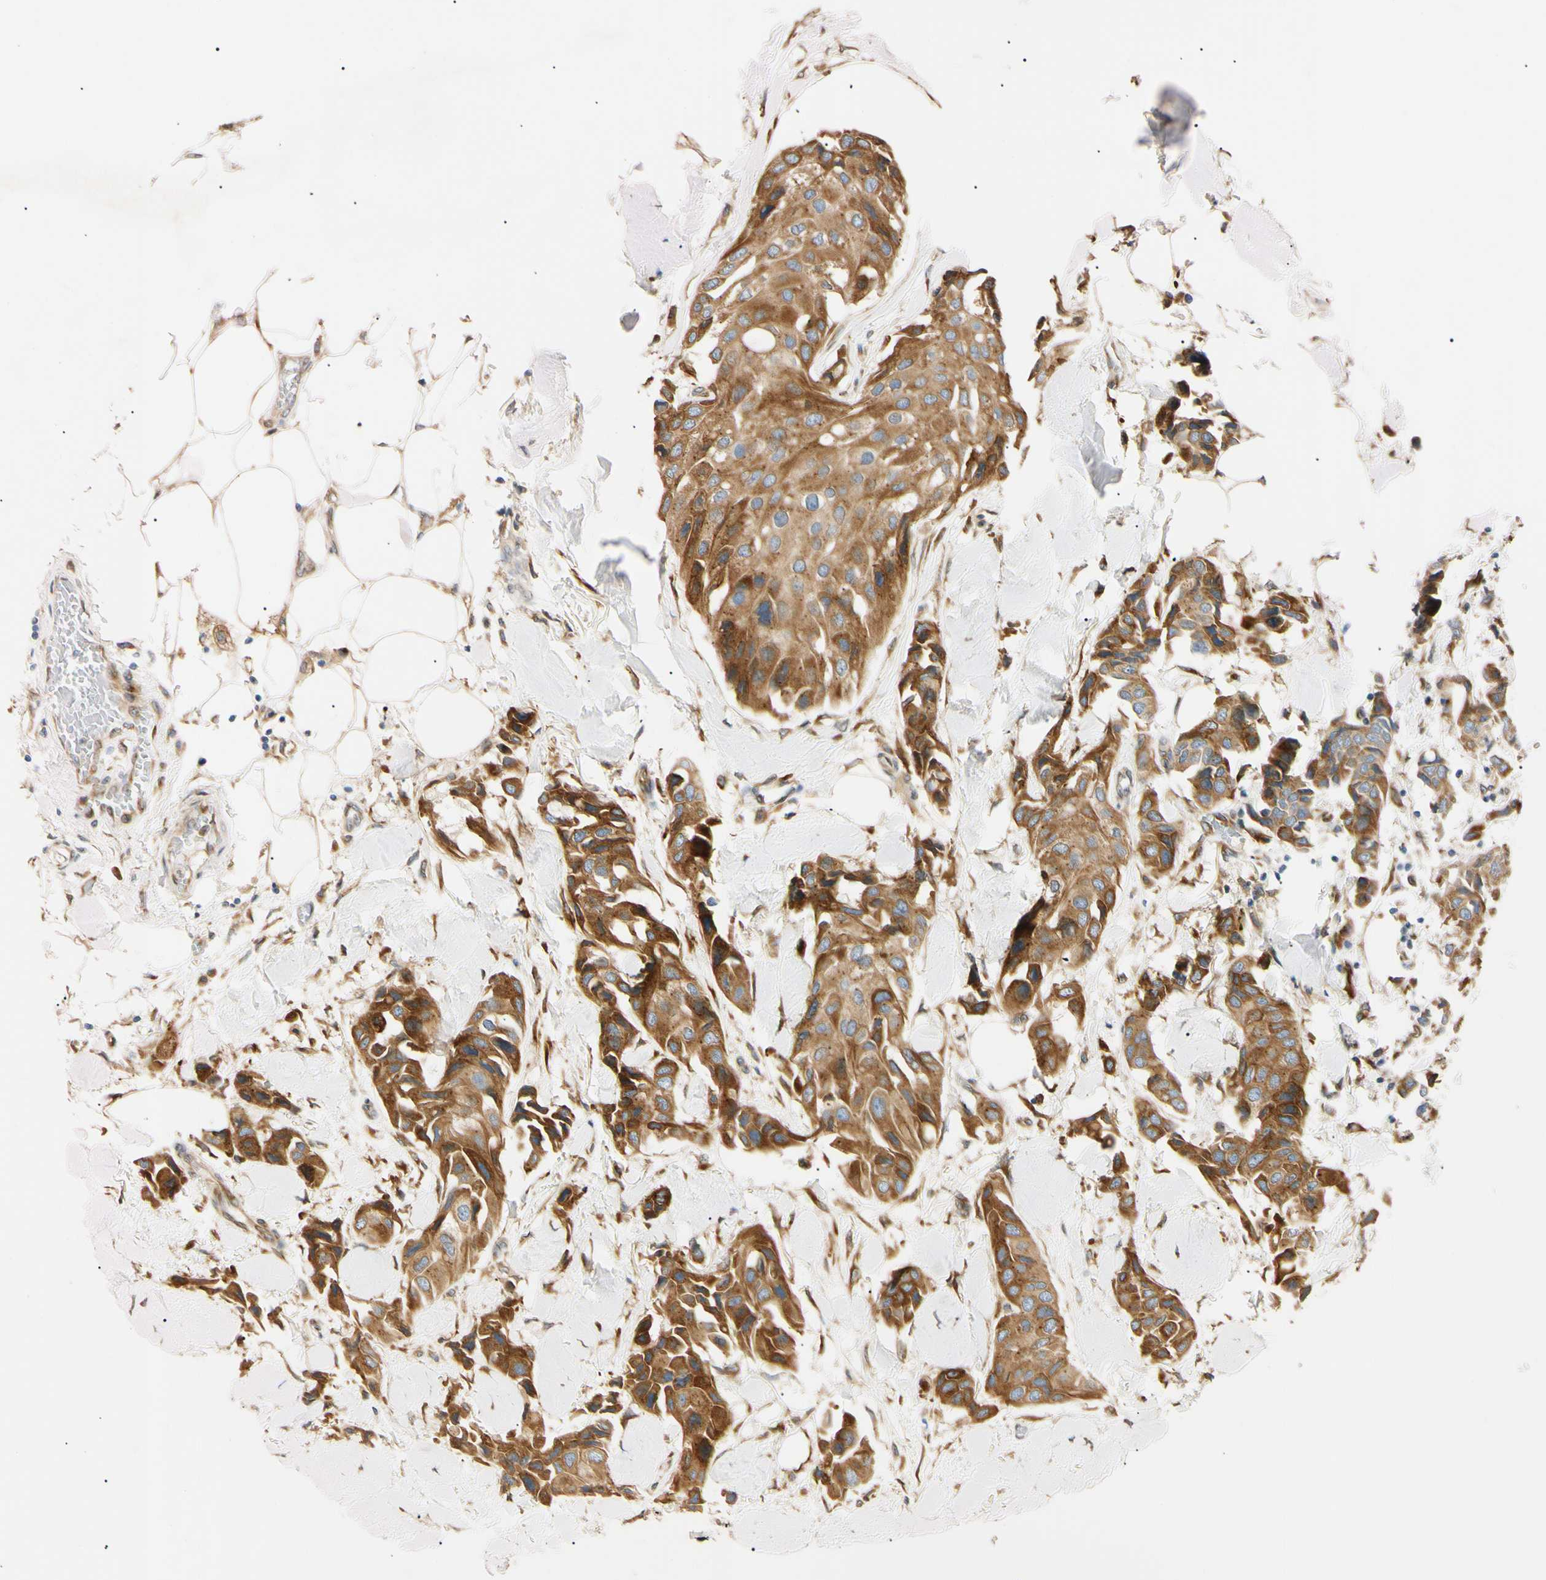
{"staining": {"intensity": "strong", "quantity": ">75%", "location": "cytoplasmic/membranous"}, "tissue": "breast cancer", "cell_type": "Tumor cells", "image_type": "cancer", "snomed": [{"axis": "morphology", "description": "Duct carcinoma"}, {"axis": "topography", "description": "Breast"}], "caption": "Immunohistochemical staining of human breast invasive ductal carcinoma displays high levels of strong cytoplasmic/membranous protein staining in about >75% of tumor cells.", "gene": "IER3IP1", "patient": {"sex": "female", "age": 80}}